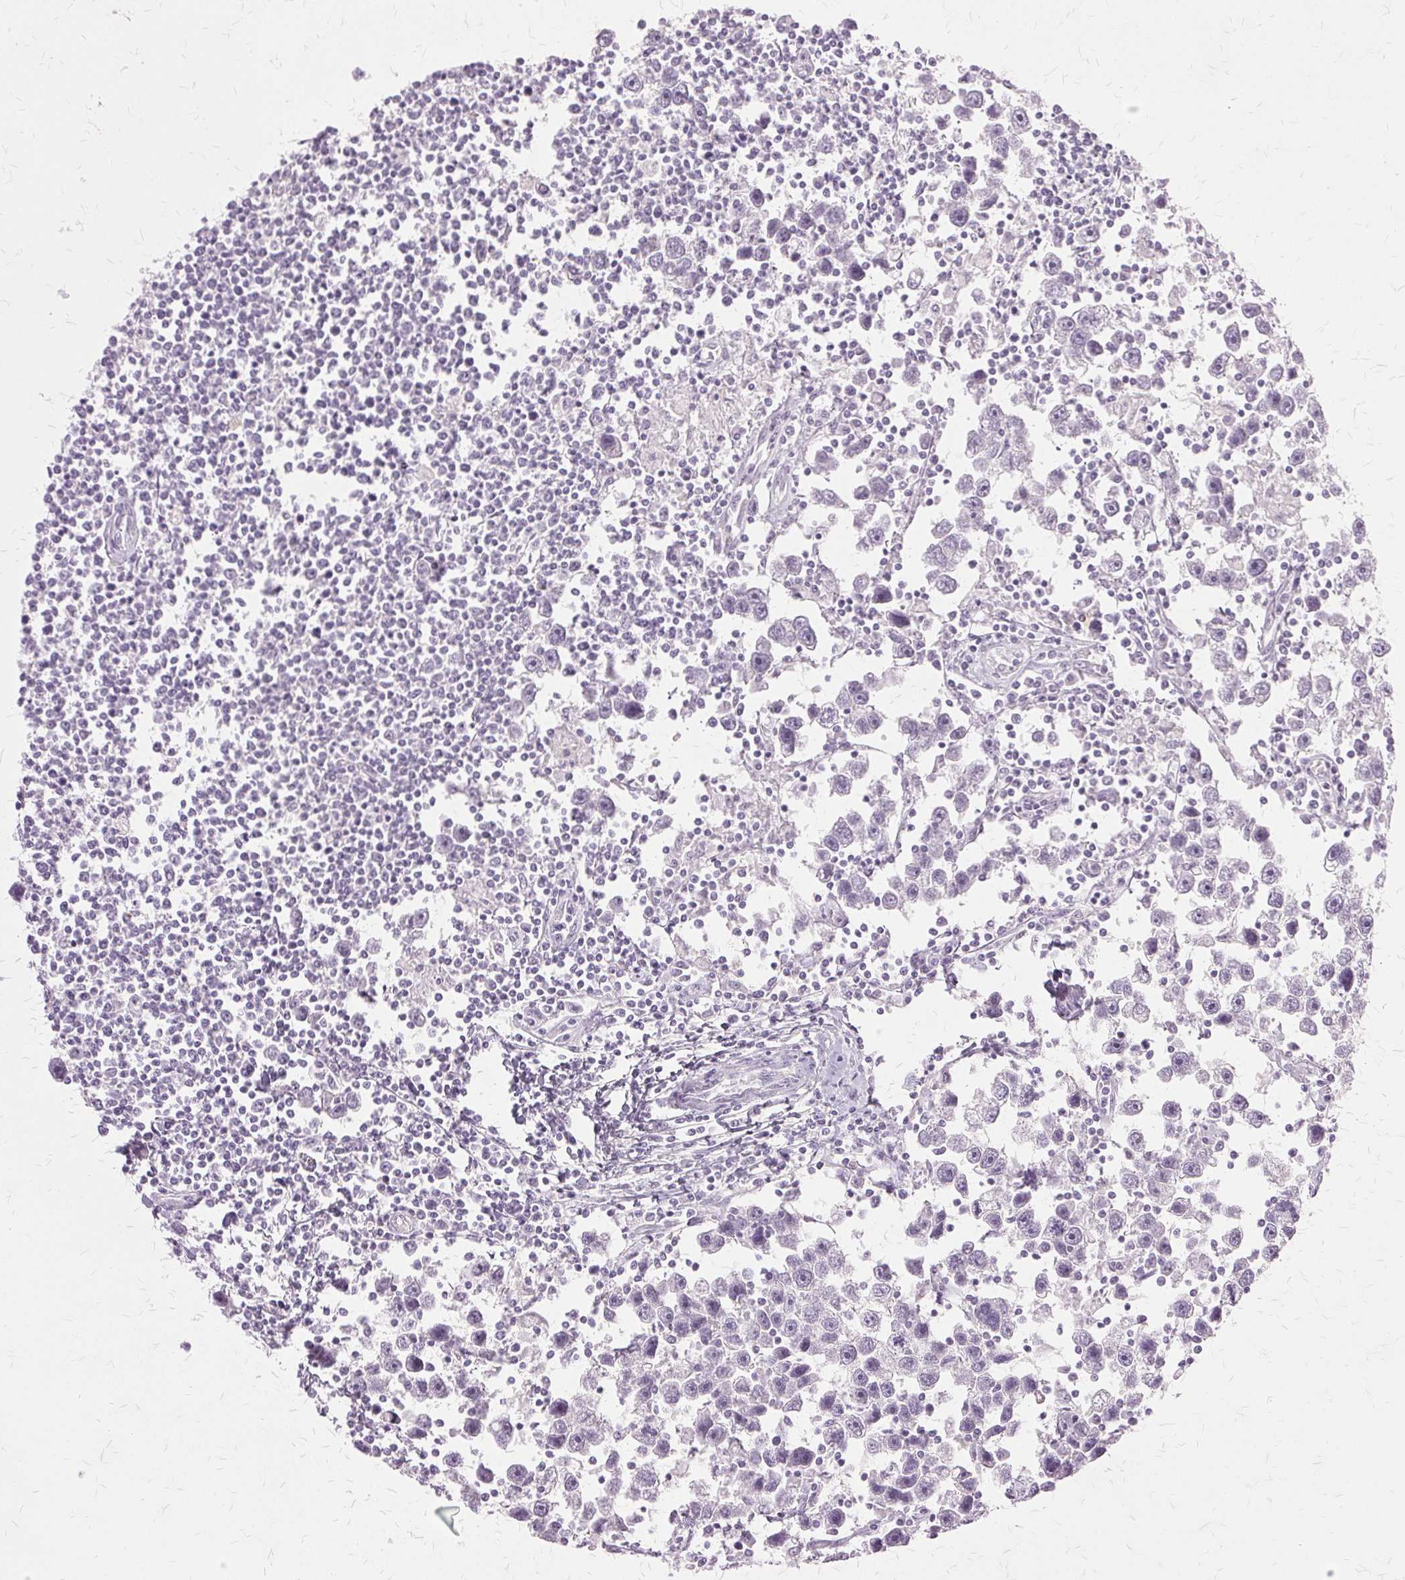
{"staining": {"intensity": "negative", "quantity": "none", "location": "none"}, "tissue": "testis cancer", "cell_type": "Tumor cells", "image_type": "cancer", "snomed": [{"axis": "morphology", "description": "Seminoma, NOS"}, {"axis": "topography", "description": "Testis"}], "caption": "Protein analysis of seminoma (testis) demonstrates no significant expression in tumor cells.", "gene": "SLC45A3", "patient": {"sex": "male", "age": 30}}